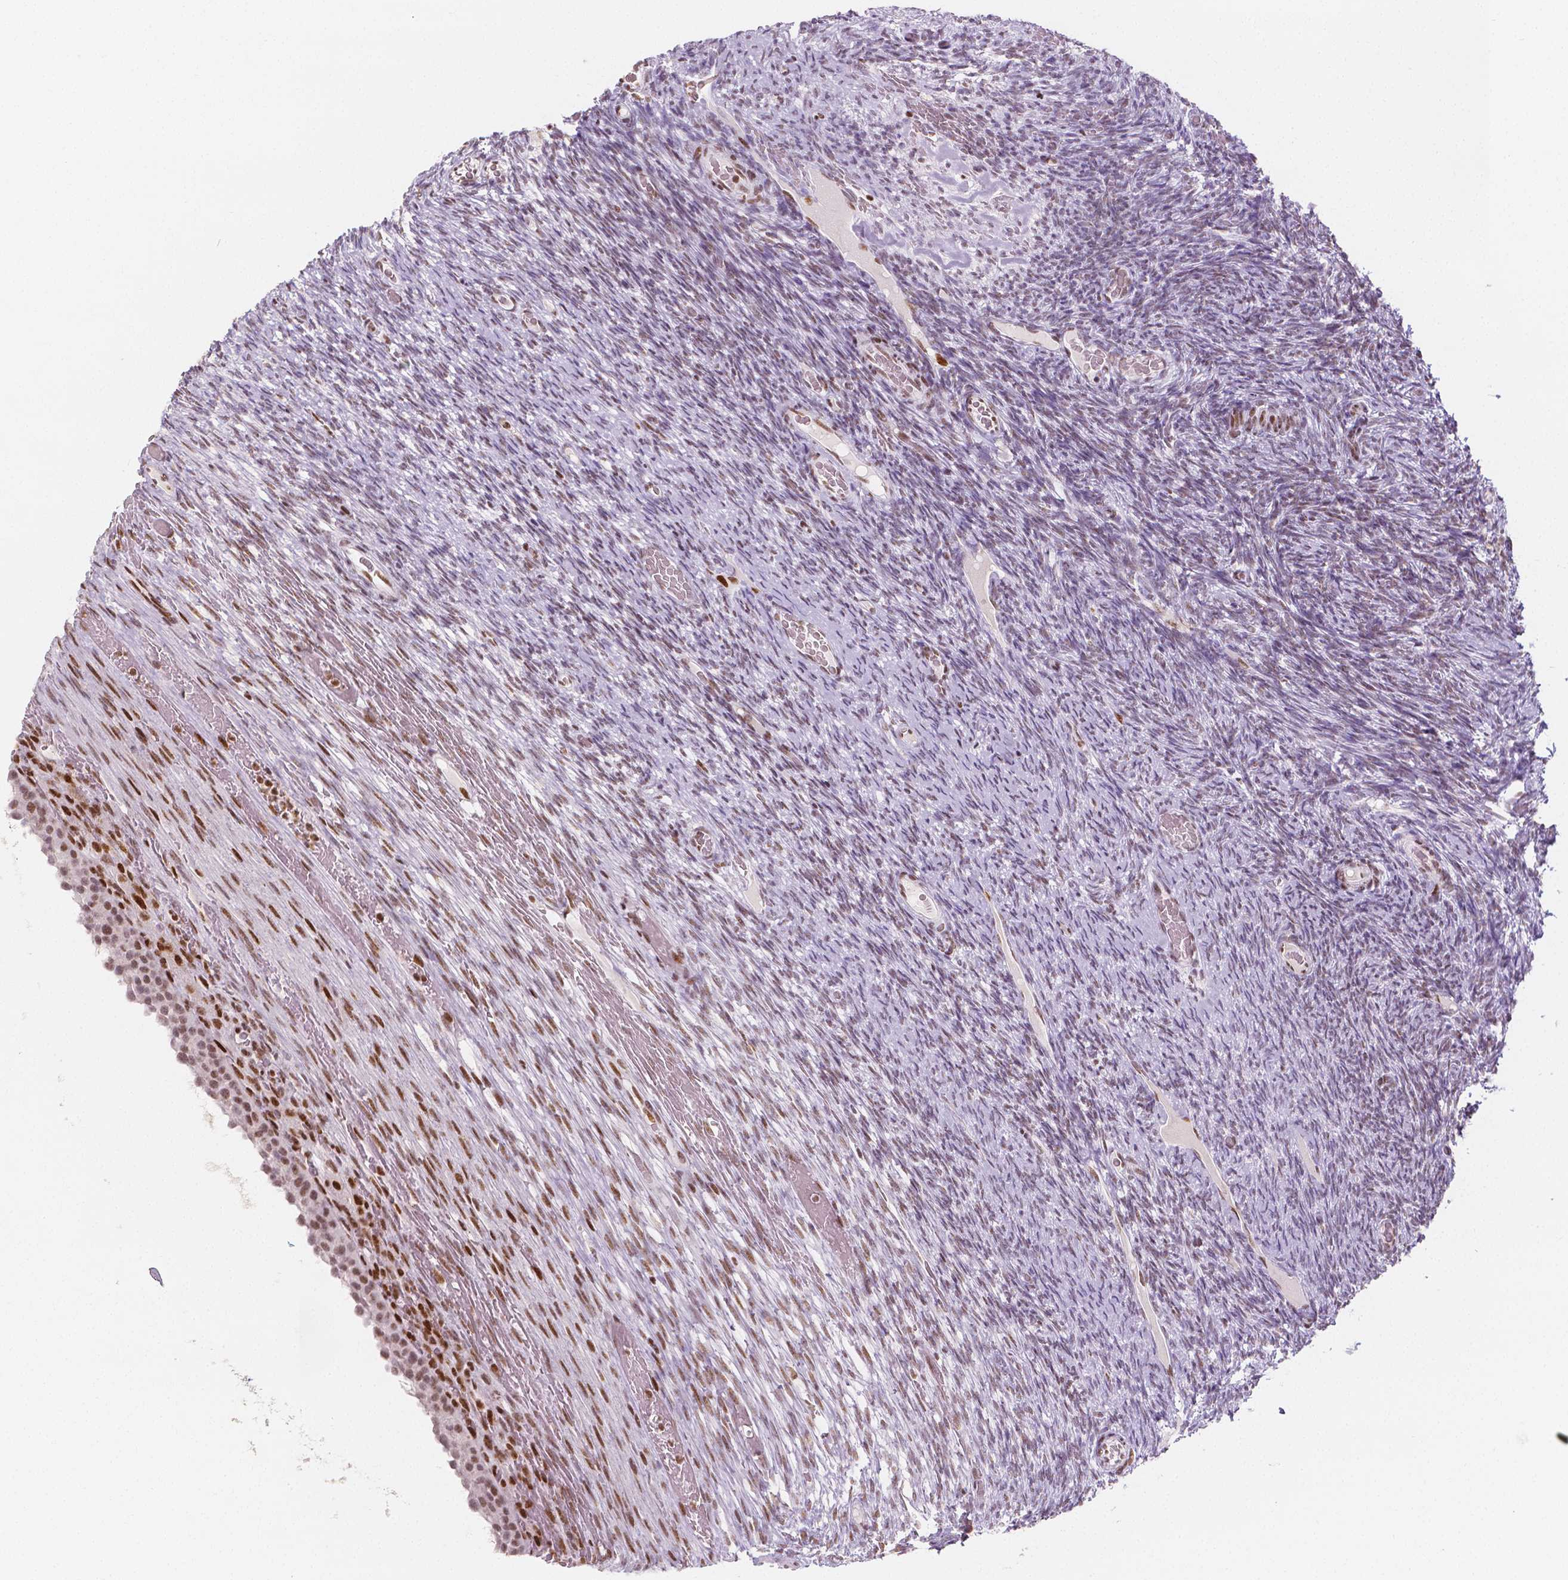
{"staining": {"intensity": "moderate", "quantity": "25%-75%", "location": "nuclear"}, "tissue": "ovary", "cell_type": "Ovarian stroma cells", "image_type": "normal", "snomed": [{"axis": "morphology", "description": "Normal tissue, NOS"}, {"axis": "topography", "description": "Ovary"}], "caption": "IHC (DAB) staining of unremarkable human ovary reveals moderate nuclear protein expression in approximately 25%-75% of ovarian stroma cells.", "gene": "HDAC1", "patient": {"sex": "female", "age": 34}}